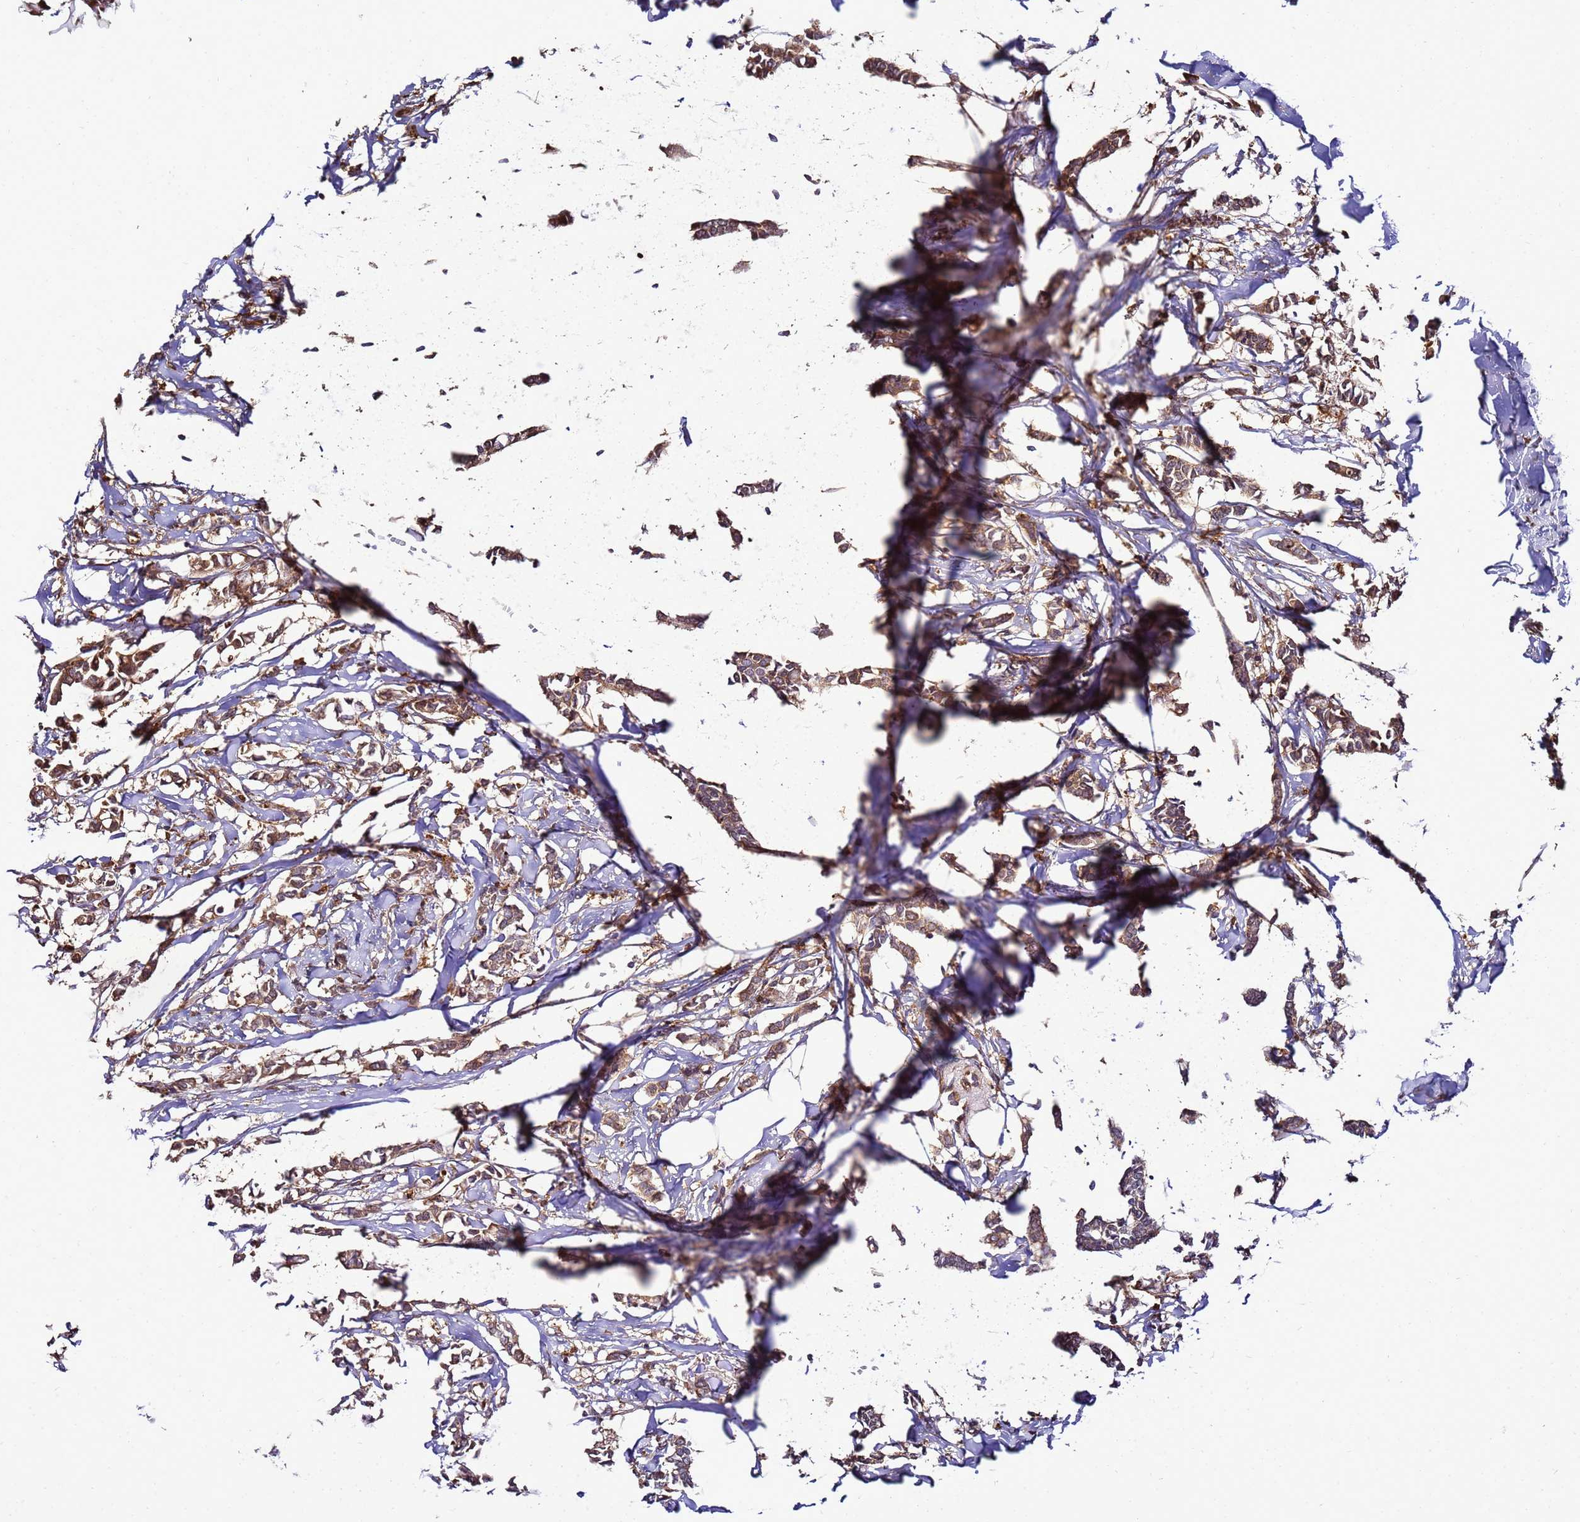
{"staining": {"intensity": "moderate", "quantity": ">75%", "location": "cytoplasmic/membranous"}, "tissue": "breast cancer", "cell_type": "Tumor cells", "image_type": "cancer", "snomed": [{"axis": "morphology", "description": "Duct carcinoma"}, {"axis": "topography", "description": "Breast"}], "caption": "IHC histopathology image of human breast cancer (intraductal carcinoma) stained for a protein (brown), which demonstrates medium levels of moderate cytoplasmic/membranous positivity in approximately >75% of tumor cells.", "gene": "TRABD", "patient": {"sex": "female", "age": 41}}